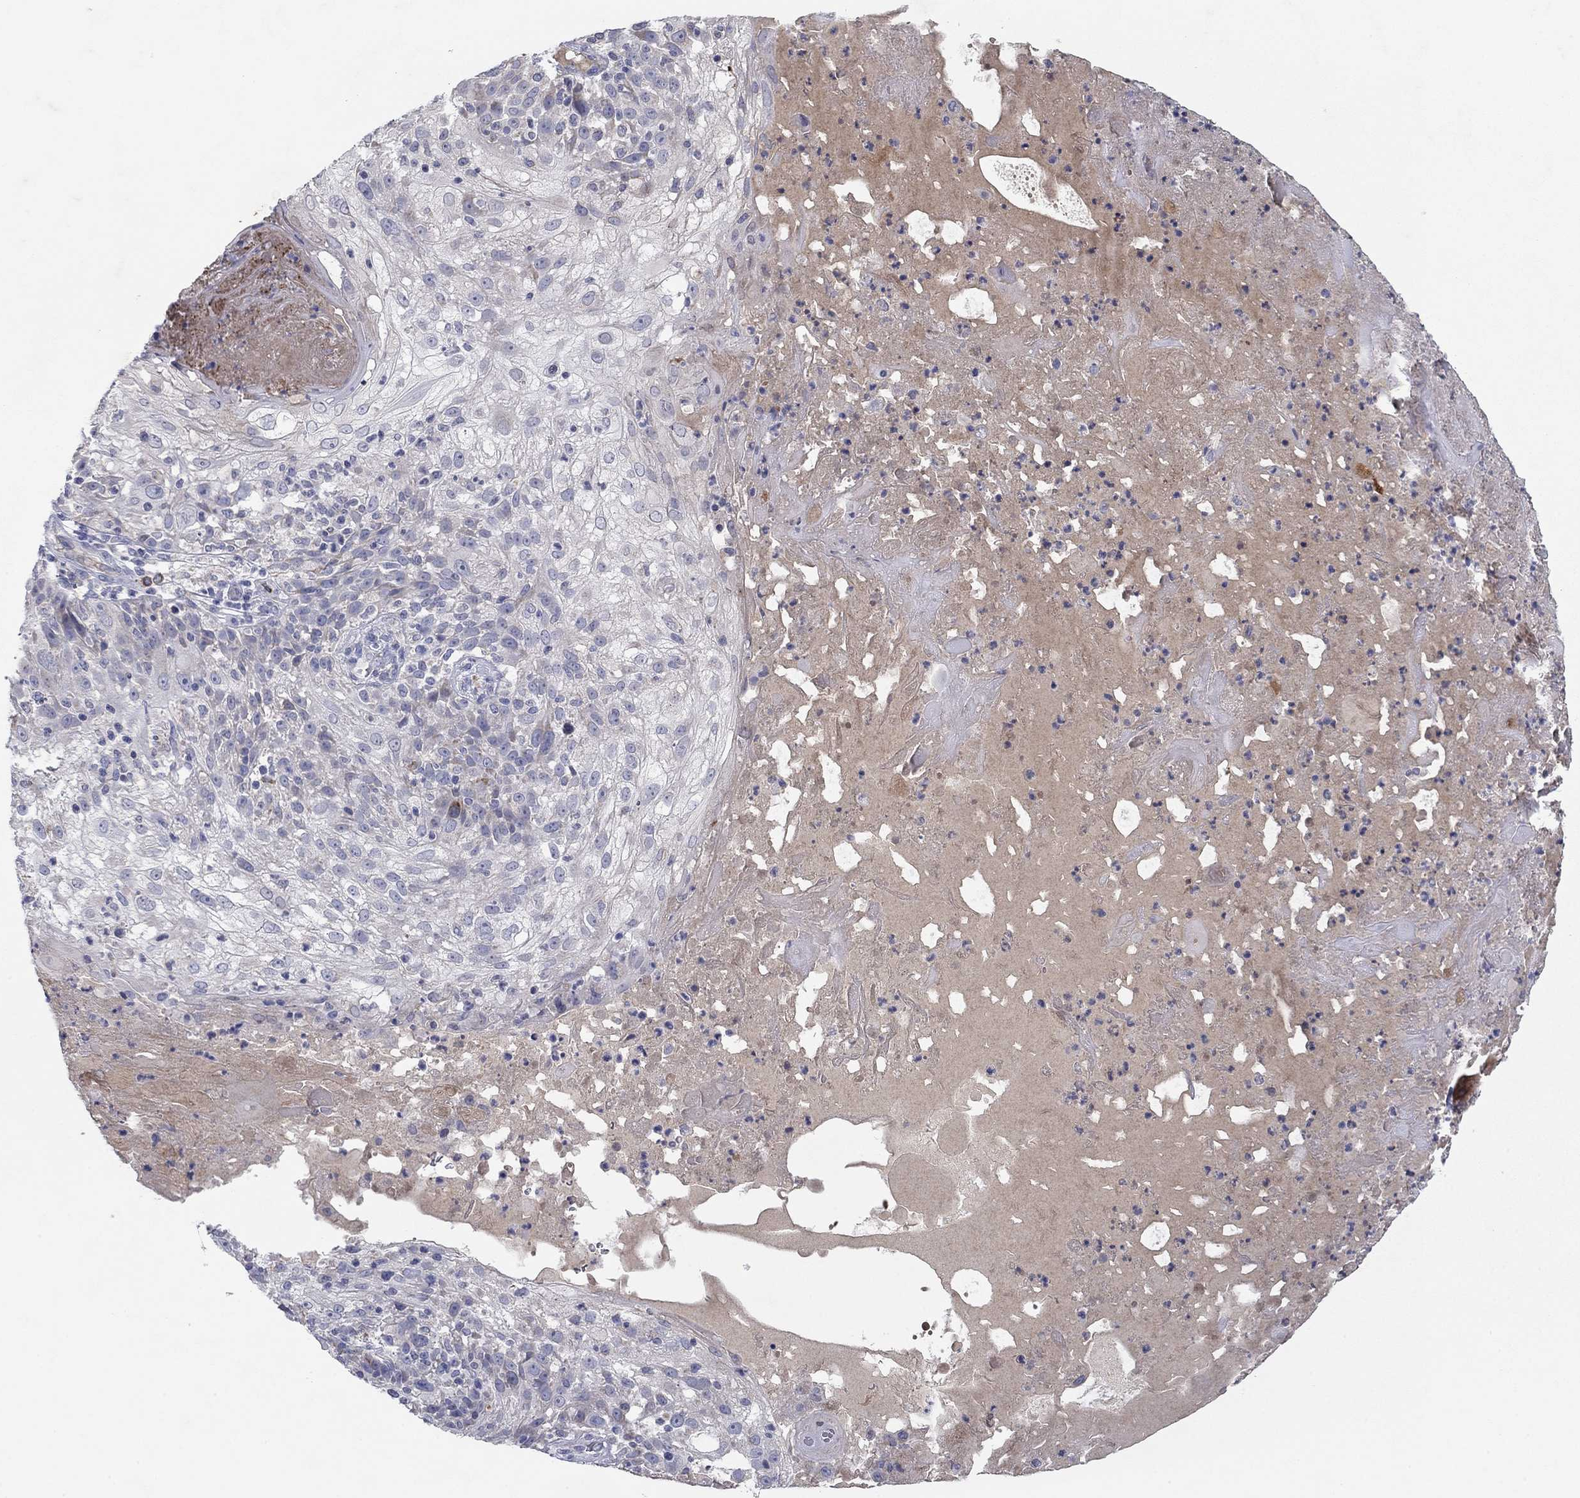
{"staining": {"intensity": "negative", "quantity": "none", "location": "none"}, "tissue": "skin cancer", "cell_type": "Tumor cells", "image_type": "cancer", "snomed": [{"axis": "morphology", "description": "Normal tissue, NOS"}, {"axis": "morphology", "description": "Squamous cell carcinoma, NOS"}, {"axis": "topography", "description": "Skin"}], "caption": "Immunohistochemistry micrograph of human skin cancer (squamous cell carcinoma) stained for a protein (brown), which displays no expression in tumor cells.", "gene": "PTGDS", "patient": {"sex": "female", "age": 83}}